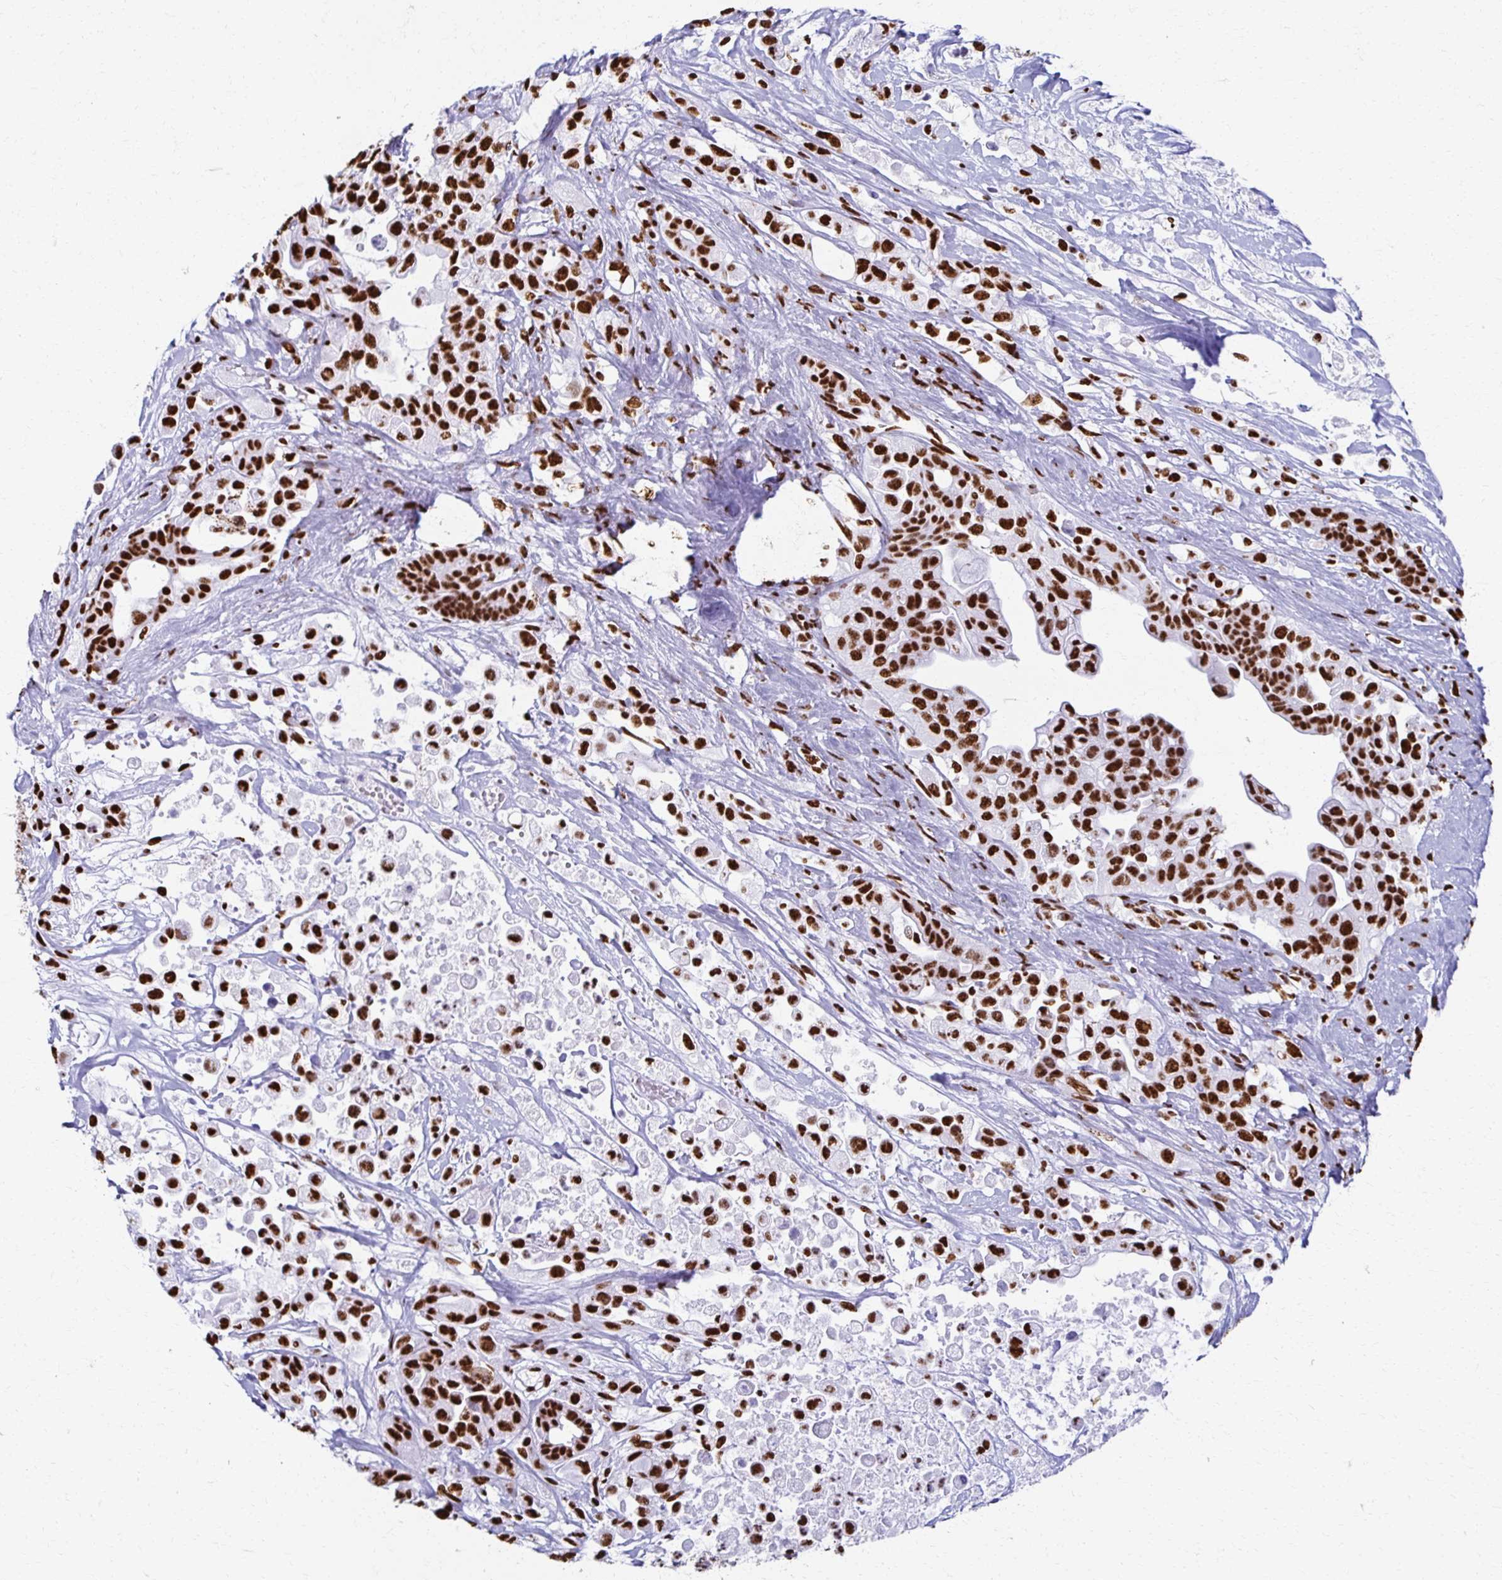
{"staining": {"intensity": "strong", "quantity": ">75%", "location": "nuclear"}, "tissue": "pancreatic cancer", "cell_type": "Tumor cells", "image_type": "cancer", "snomed": [{"axis": "morphology", "description": "Adenocarcinoma, NOS"}, {"axis": "topography", "description": "Pancreas"}], "caption": "A high amount of strong nuclear positivity is present in approximately >75% of tumor cells in adenocarcinoma (pancreatic) tissue.", "gene": "NONO", "patient": {"sex": "male", "age": 44}}